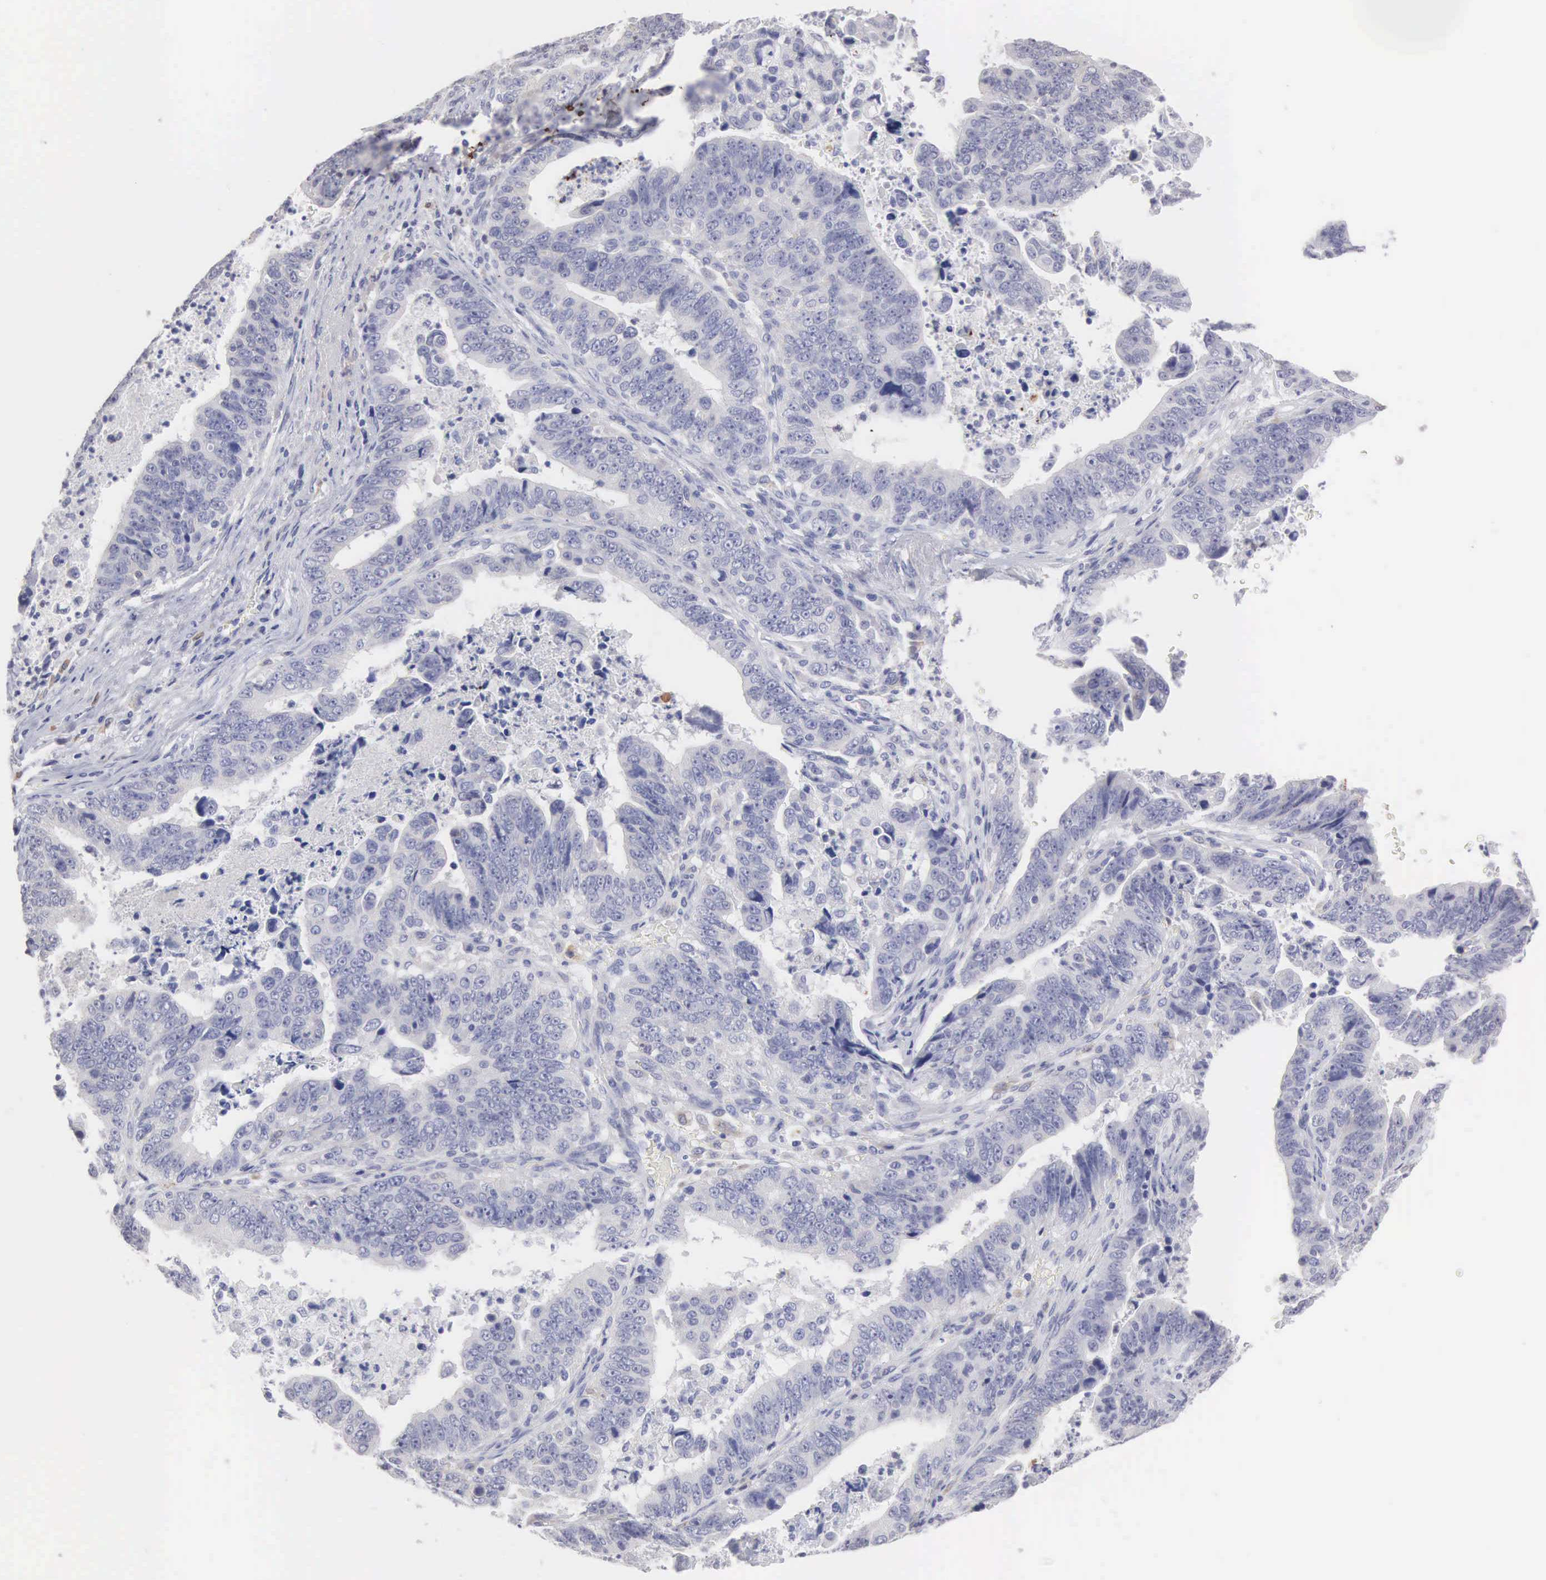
{"staining": {"intensity": "negative", "quantity": "none", "location": "none"}, "tissue": "stomach cancer", "cell_type": "Tumor cells", "image_type": "cancer", "snomed": [{"axis": "morphology", "description": "Adenocarcinoma, NOS"}, {"axis": "topography", "description": "Stomach, upper"}], "caption": "Immunohistochemistry (IHC) micrograph of human adenocarcinoma (stomach) stained for a protein (brown), which reveals no positivity in tumor cells. The staining is performed using DAB brown chromogen with nuclei counter-stained in using hematoxylin.", "gene": "LIN52", "patient": {"sex": "female", "age": 50}}